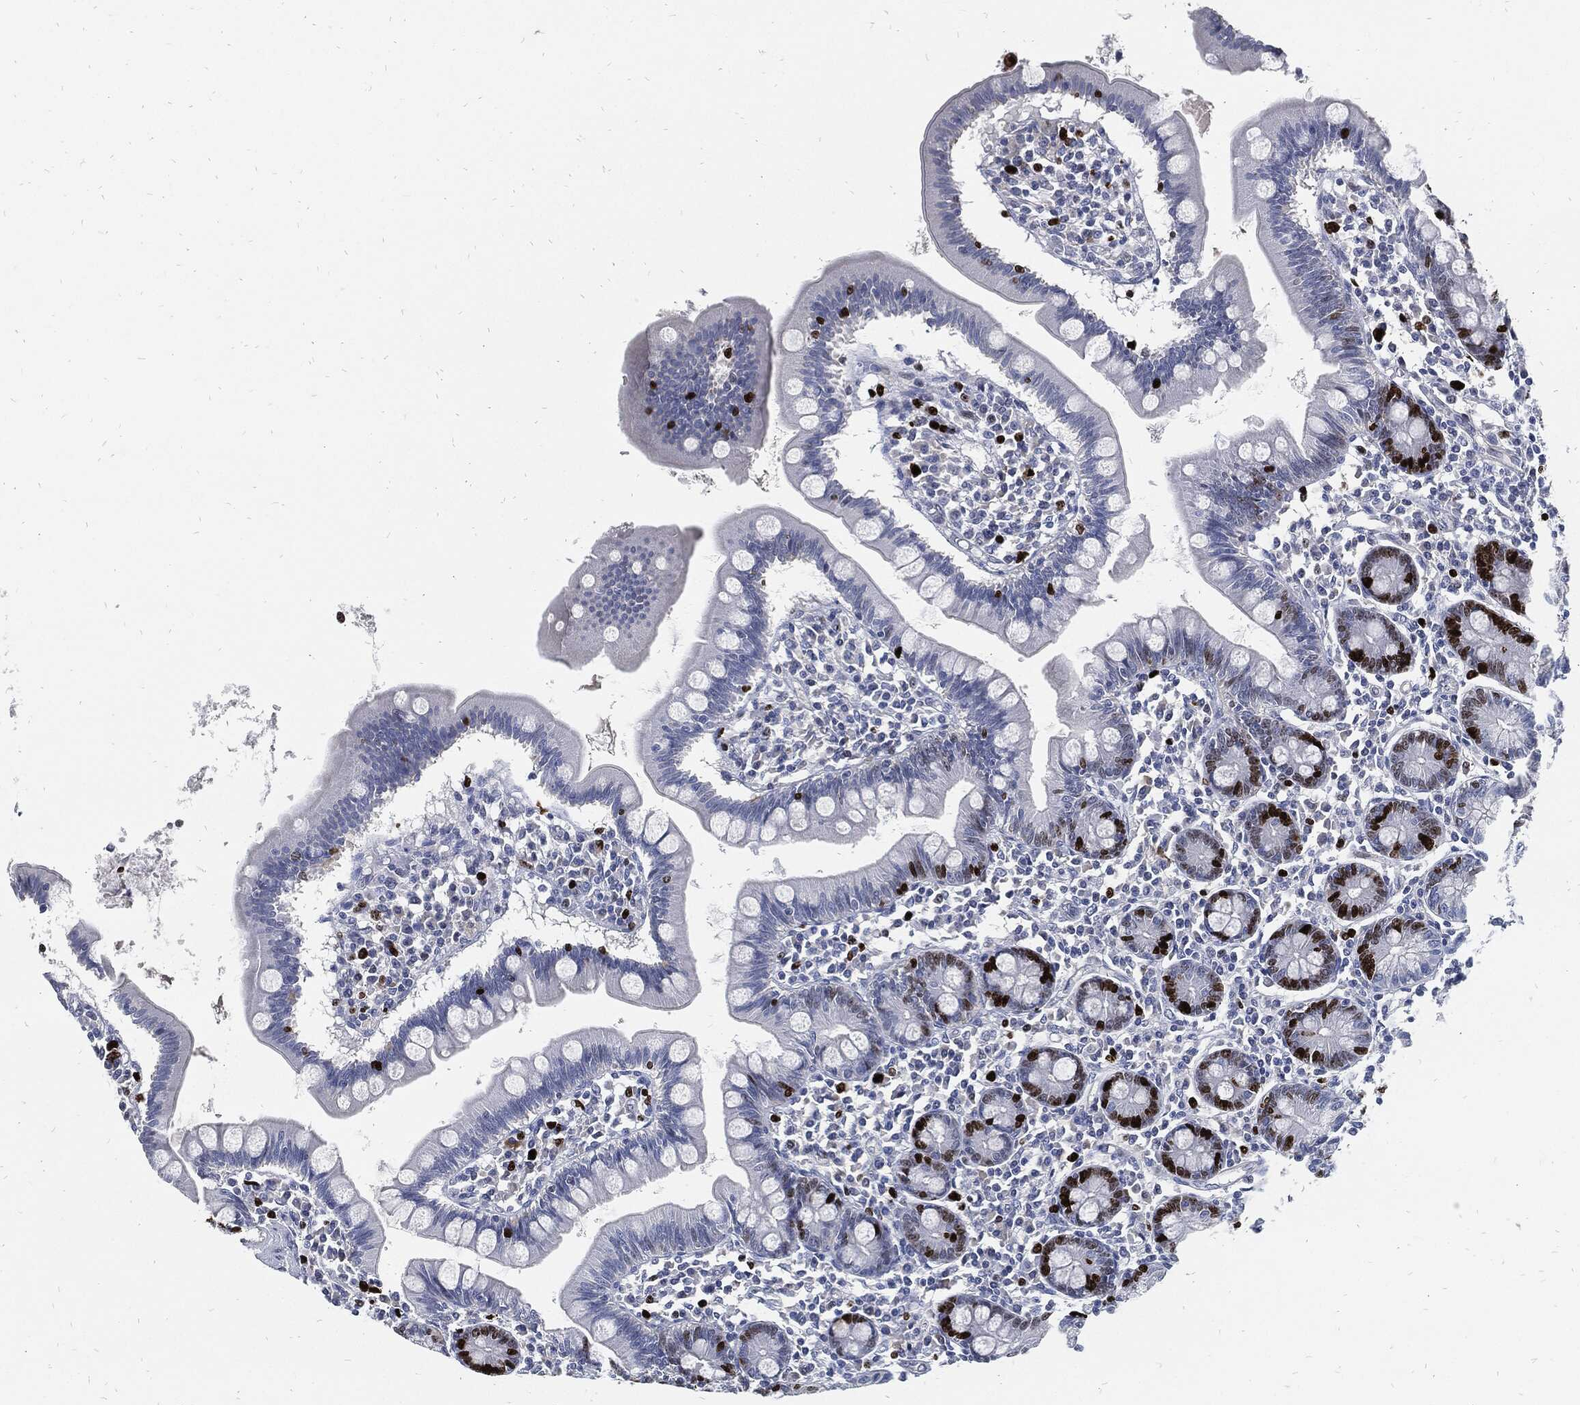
{"staining": {"intensity": "strong", "quantity": "<25%", "location": "nuclear"}, "tissue": "small intestine", "cell_type": "Glandular cells", "image_type": "normal", "snomed": [{"axis": "morphology", "description": "Normal tissue, NOS"}, {"axis": "topography", "description": "Small intestine"}], "caption": "Brown immunohistochemical staining in benign small intestine exhibits strong nuclear expression in about <25% of glandular cells.", "gene": "MKI67", "patient": {"sex": "male", "age": 88}}